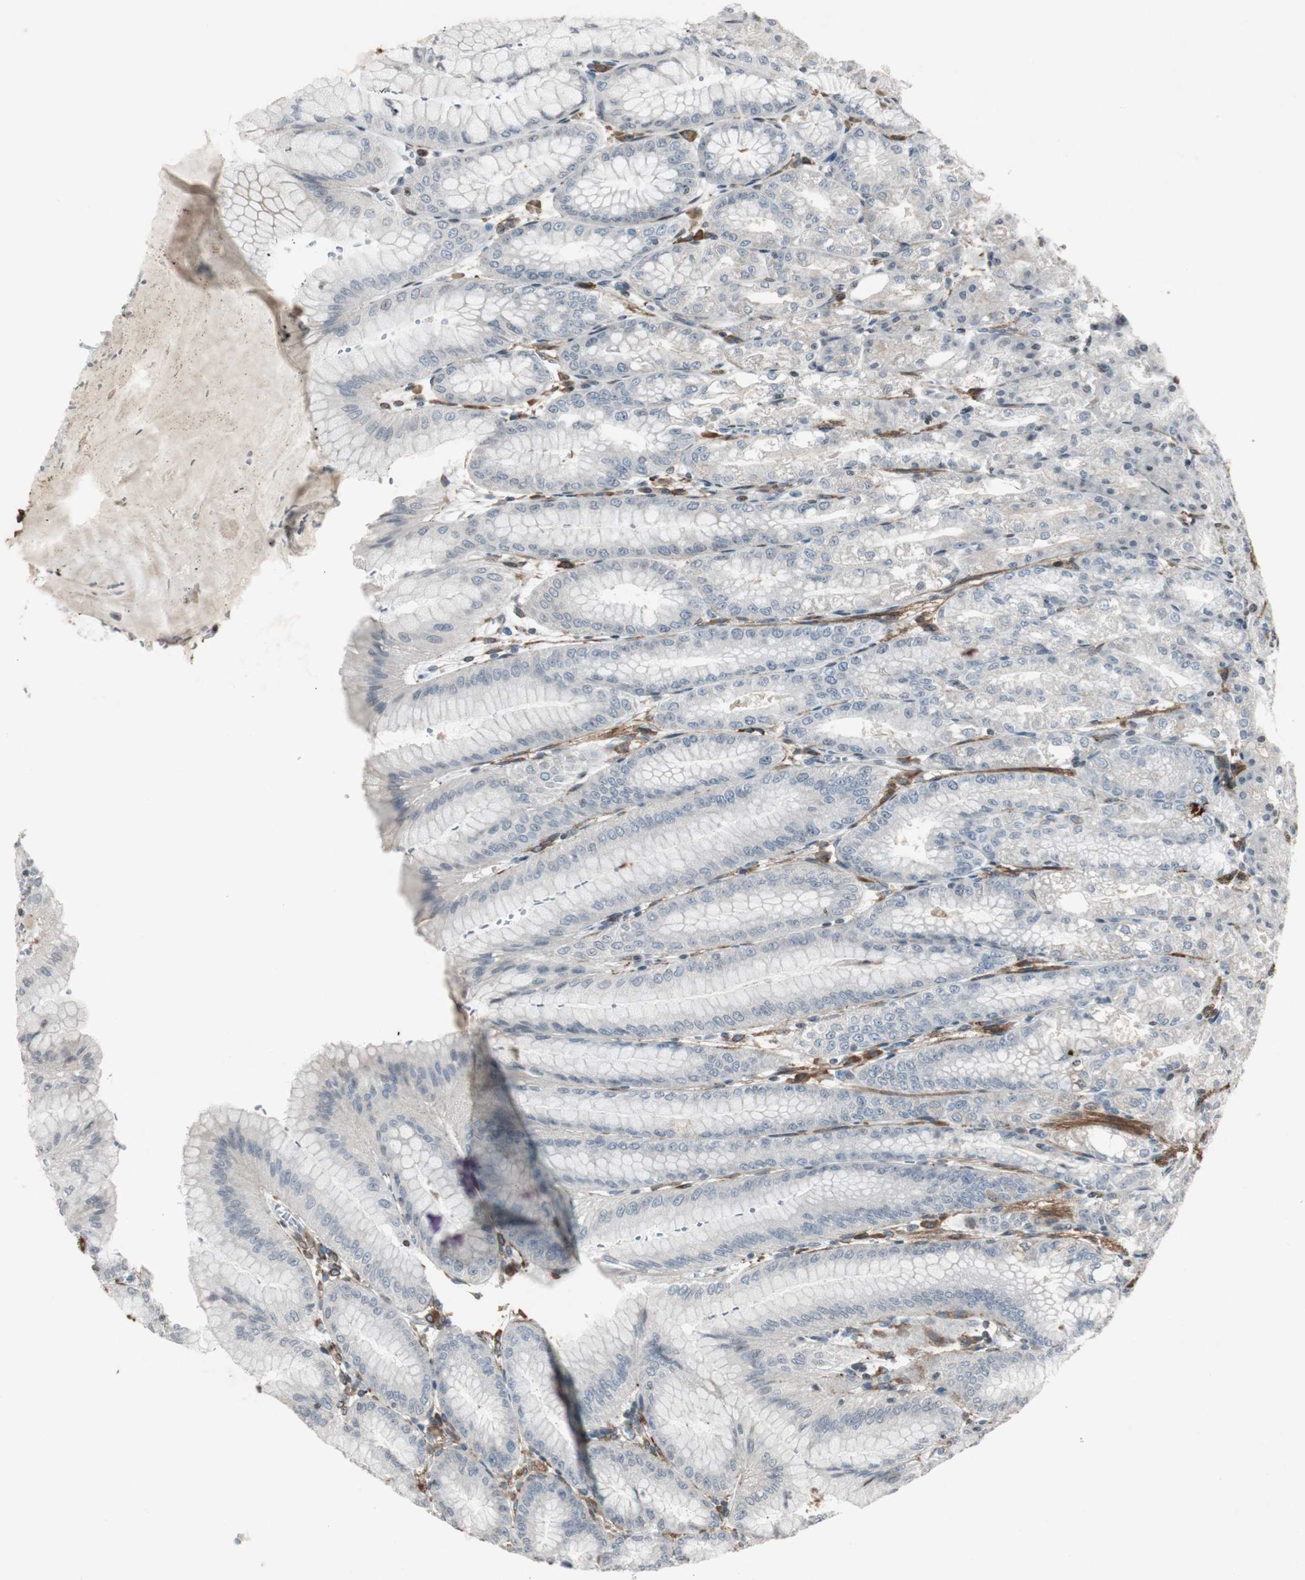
{"staining": {"intensity": "negative", "quantity": "none", "location": "none"}, "tissue": "stomach", "cell_type": "Glandular cells", "image_type": "normal", "snomed": [{"axis": "morphology", "description": "Normal tissue, NOS"}, {"axis": "topography", "description": "Stomach, lower"}], "caption": "Immunohistochemistry of benign human stomach exhibits no expression in glandular cells.", "gene": "PRKG1", "patient": {"sex": "male", "age": 71}}